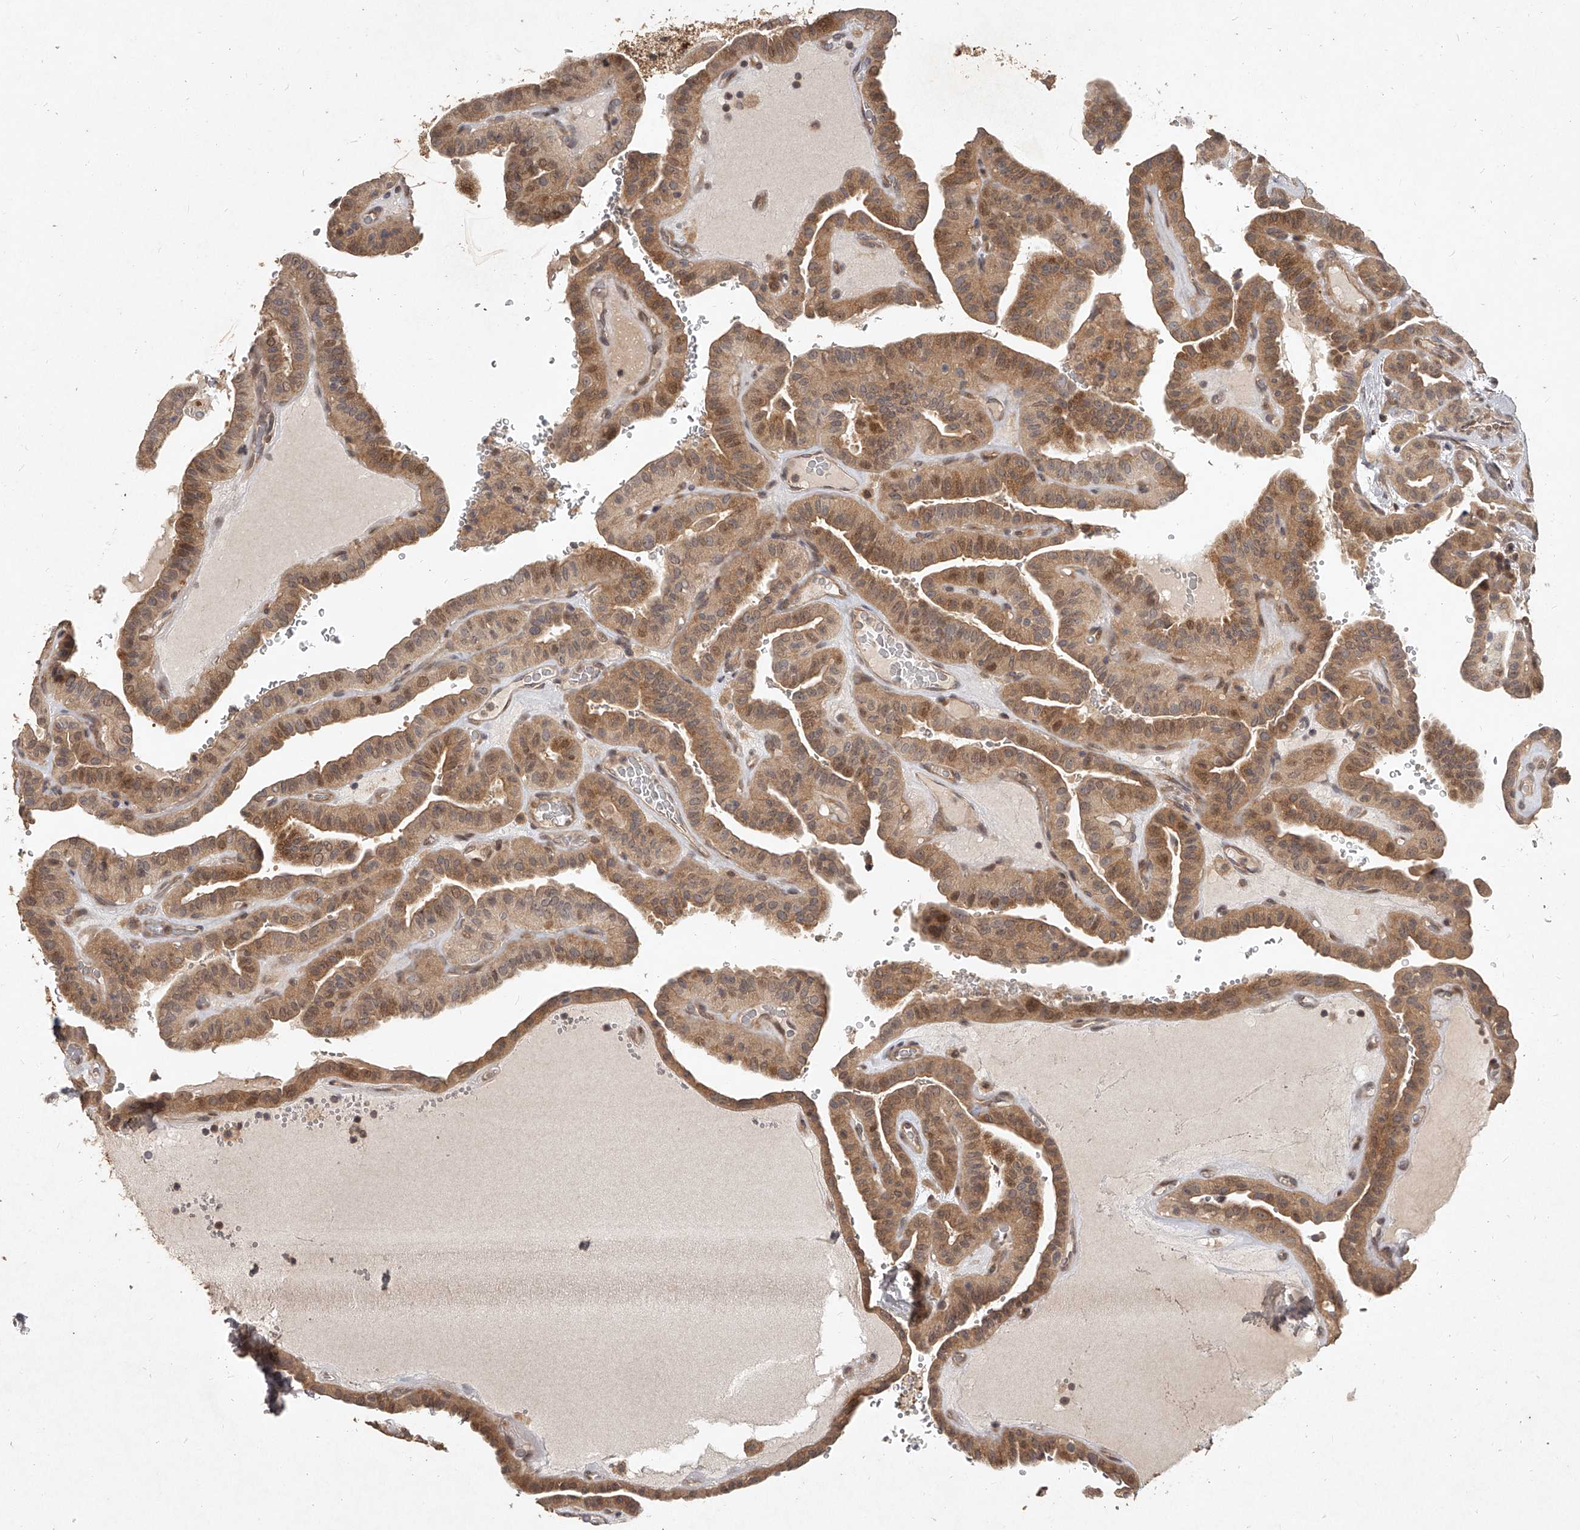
{"staining": {"intensity": "moderate", "quantity": ">75%", "location": "cytoplasmic/membranous,nuclear"}, "tissue": "thyroid cancer", "cell_type": "Tumor cells", "image_type": "cancer", "snomed": [{"axis": "morphology", "description": "Papillary adenocarcinoma, NOS"}, {"axis": "topography", "description": "Thyroid gland"}], "caption": "IHC staining of thyroid cancer (papillary adenocarcinoma), which demonstrates medium levels of moderate cytoplasmic/membranous and nuclear positivity in approximately >75% of tumor cells indicating moderate cytoplasmic/membranous and nuclear protein positivity. The staining was performed using DAB (brown) for protein detection and nuclei were counterstained in hematoxylin (blue).", "gene": "SLC37A1", "patient": {"sex": "male", "age": 77}}